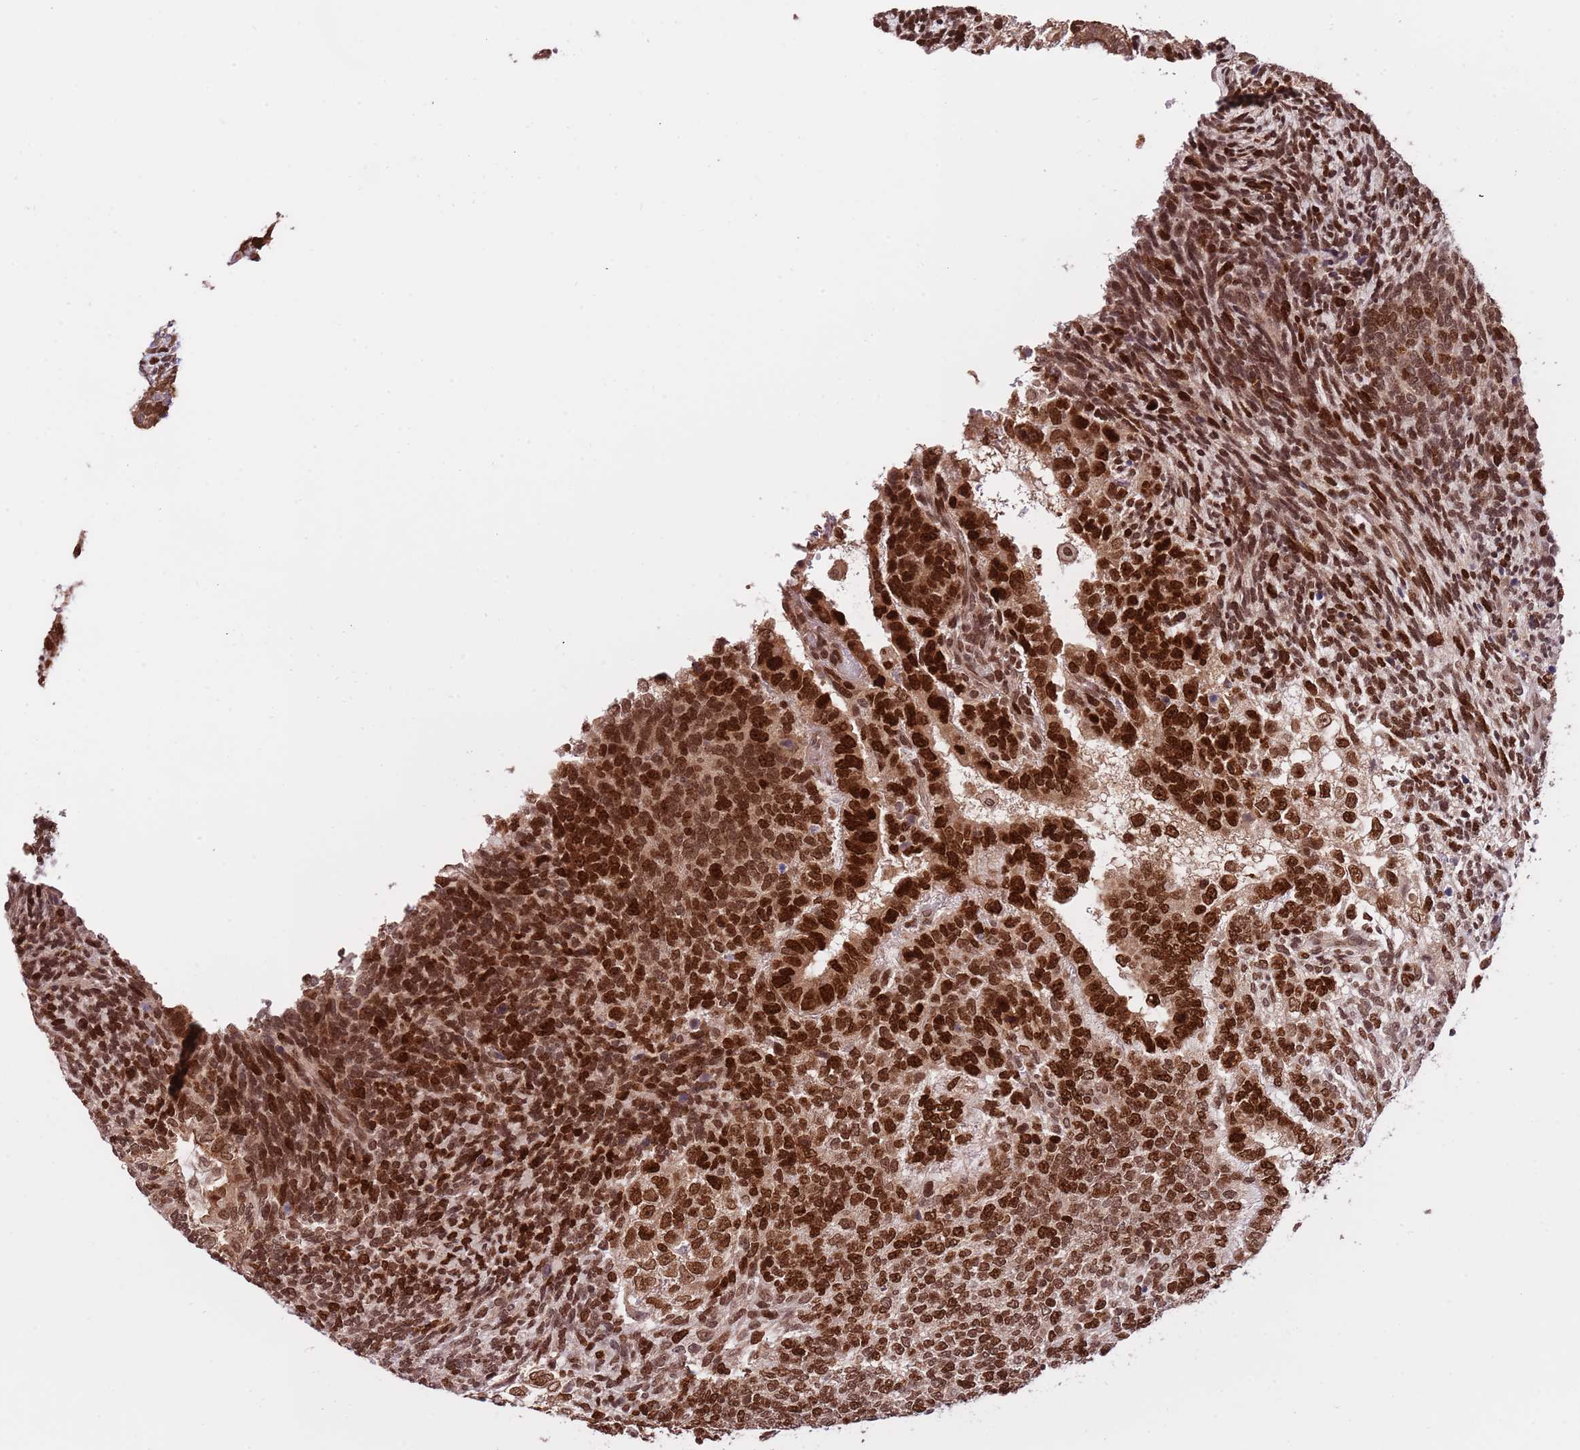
{"staining": {"intensity": "strong", "quantity": ">75%", "location": "nuclear"}, "tissue": "testis cancer", "cell_type": "Tumor cells", "image_type": "cancer", "snomed": [{"axis": "morphology", "description": "Carcinoma, Embryonal, NOS"}, {"axis": "topography", "description": "Testis"}], "caption": "Testis cancer stained for a protein (brown) reveals strong nuclear positive staining in approximately >75% of tumor cells.", "gene": "RIF1", "patient": {"sex": "male", "age": 23}}